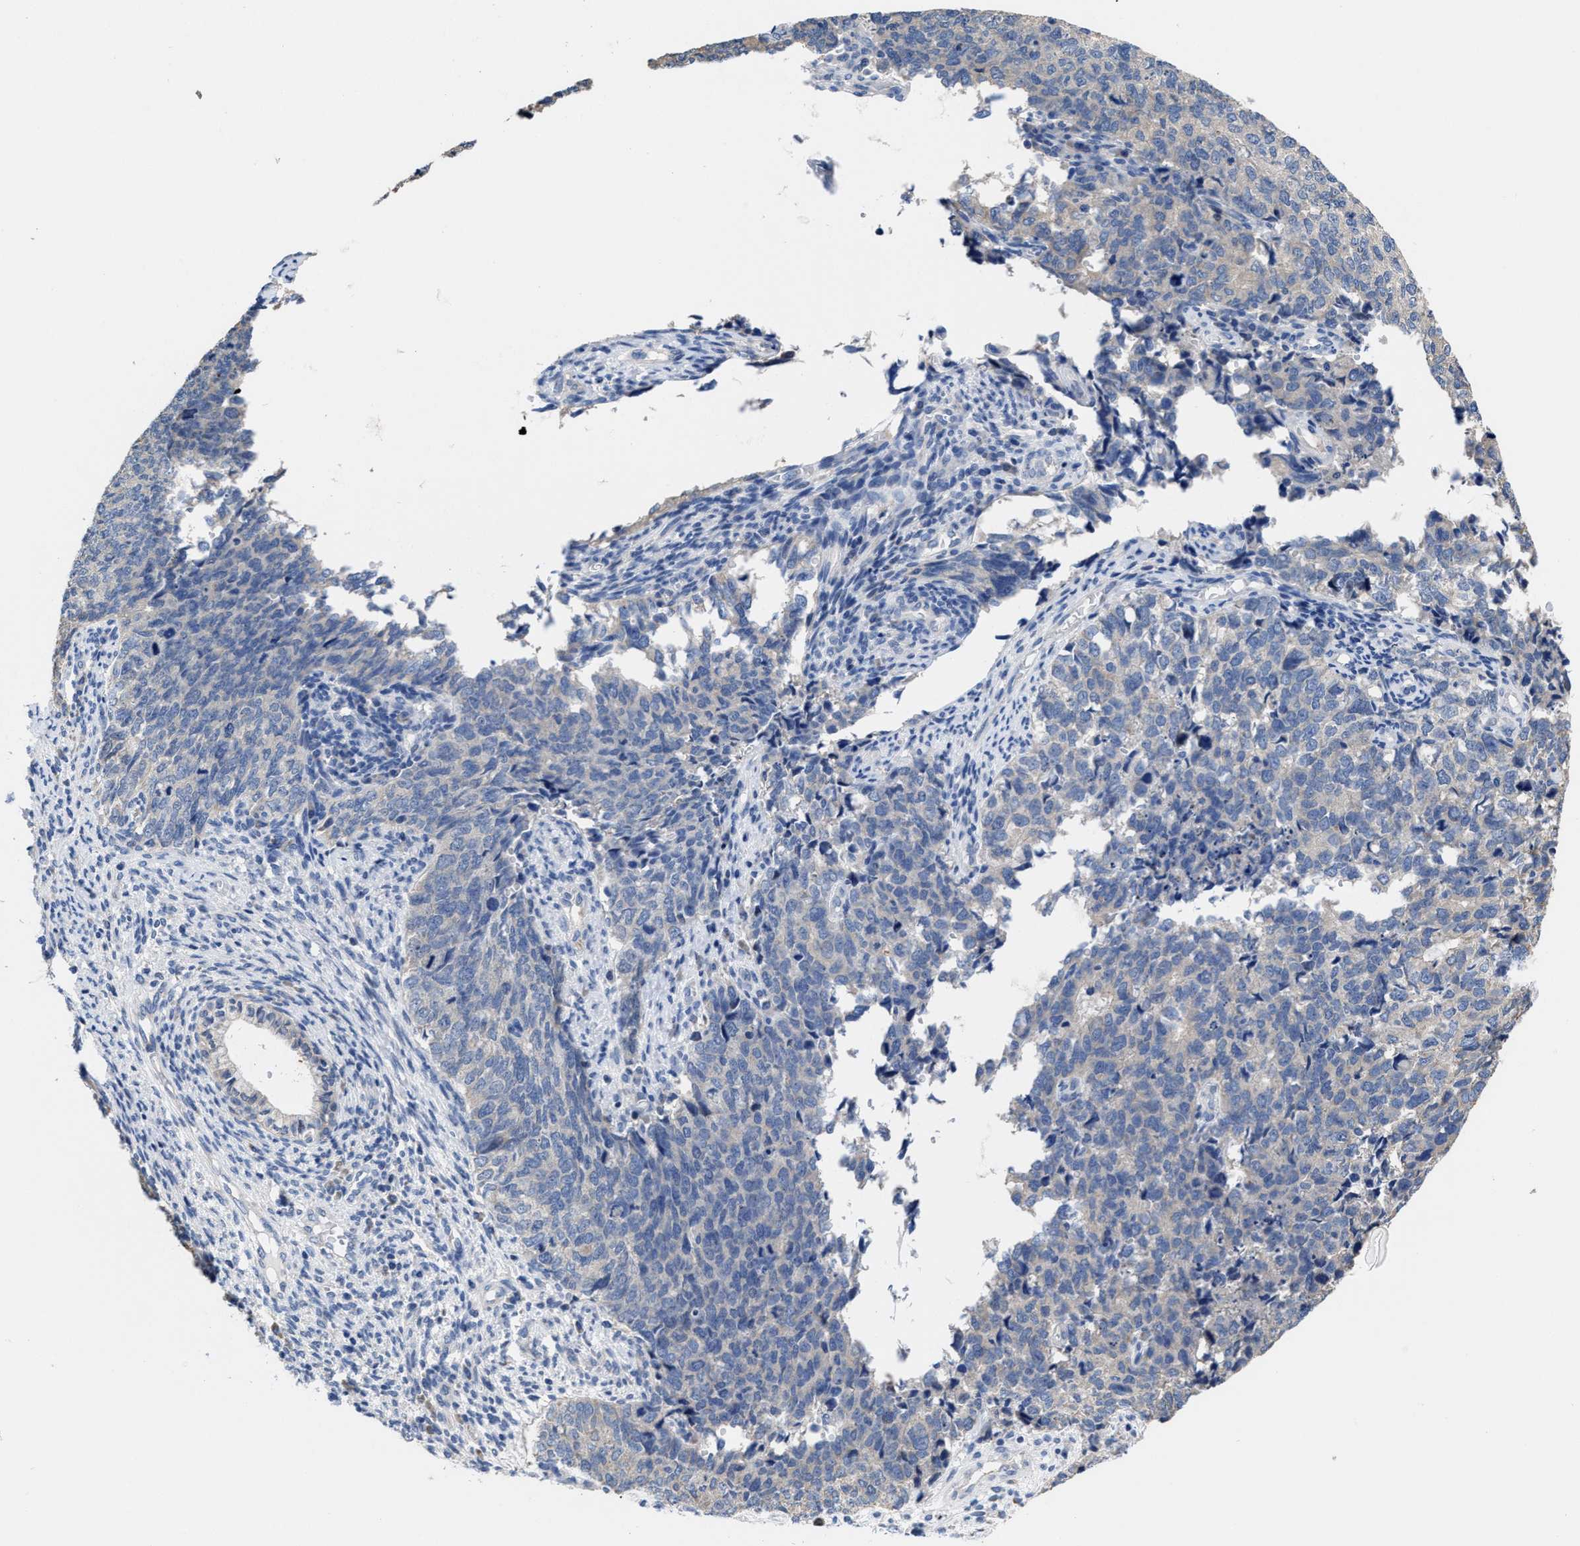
{"staining": {"intensity": "negative", "quantity": "none", "location": "none"}, "tissue": "cervical cancer", "cell_type": "Tumor cells", "image_type": "cancer", "snomed": [{"axis": "morphology", "description": "Squamous cell carcinoma, NOS"}, {"axis": "topography", "description": "Cervix"}], "caption": "This photomicrograph is of cervical cancer stained with immunohistochemistry (IHC) to label a protein in brown with the nuclei are counter-stained blue. There is no positivity in tumor cells.", "gene": "HOOK1", "patient": {"sex": "female", "age": 63}}